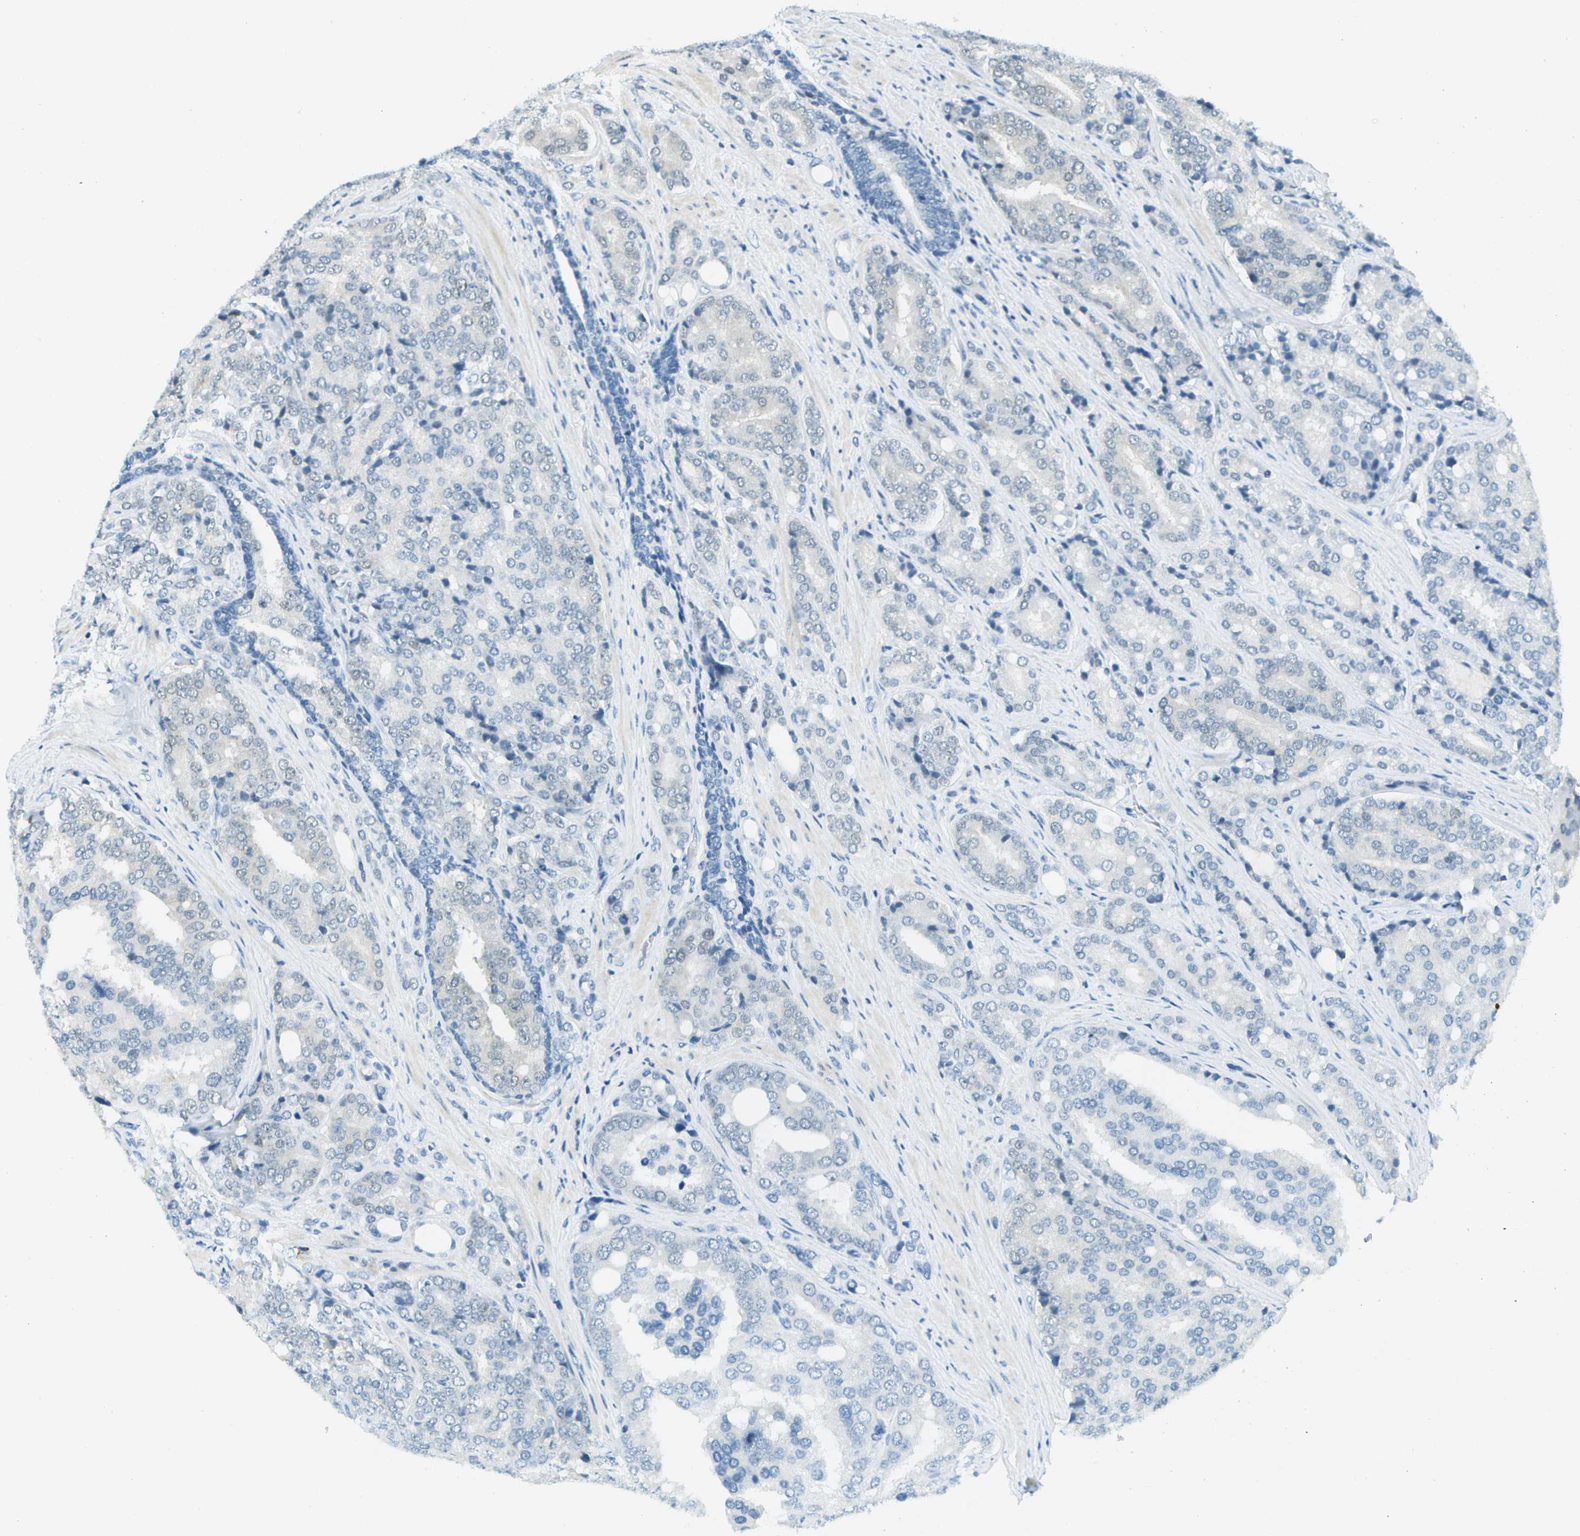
{"staining": {"intensity": "negative", "quantity": "none", "location": "none"}, "tissue": "prostate cancer", "cell_type": "Tumor cells", "image_type": "cancer", "snomed": [{"axis": "morphology", "description": "Adenocarcinoma, High grade"}, {"axis": "topography", "description": "Prostate"}], "caption": "Photomicrograph shows no protein positivity in tumor cells of prostate cancer tissue.", "gene": "NEK11", "patient": {"sex": "male", "age": 50}}